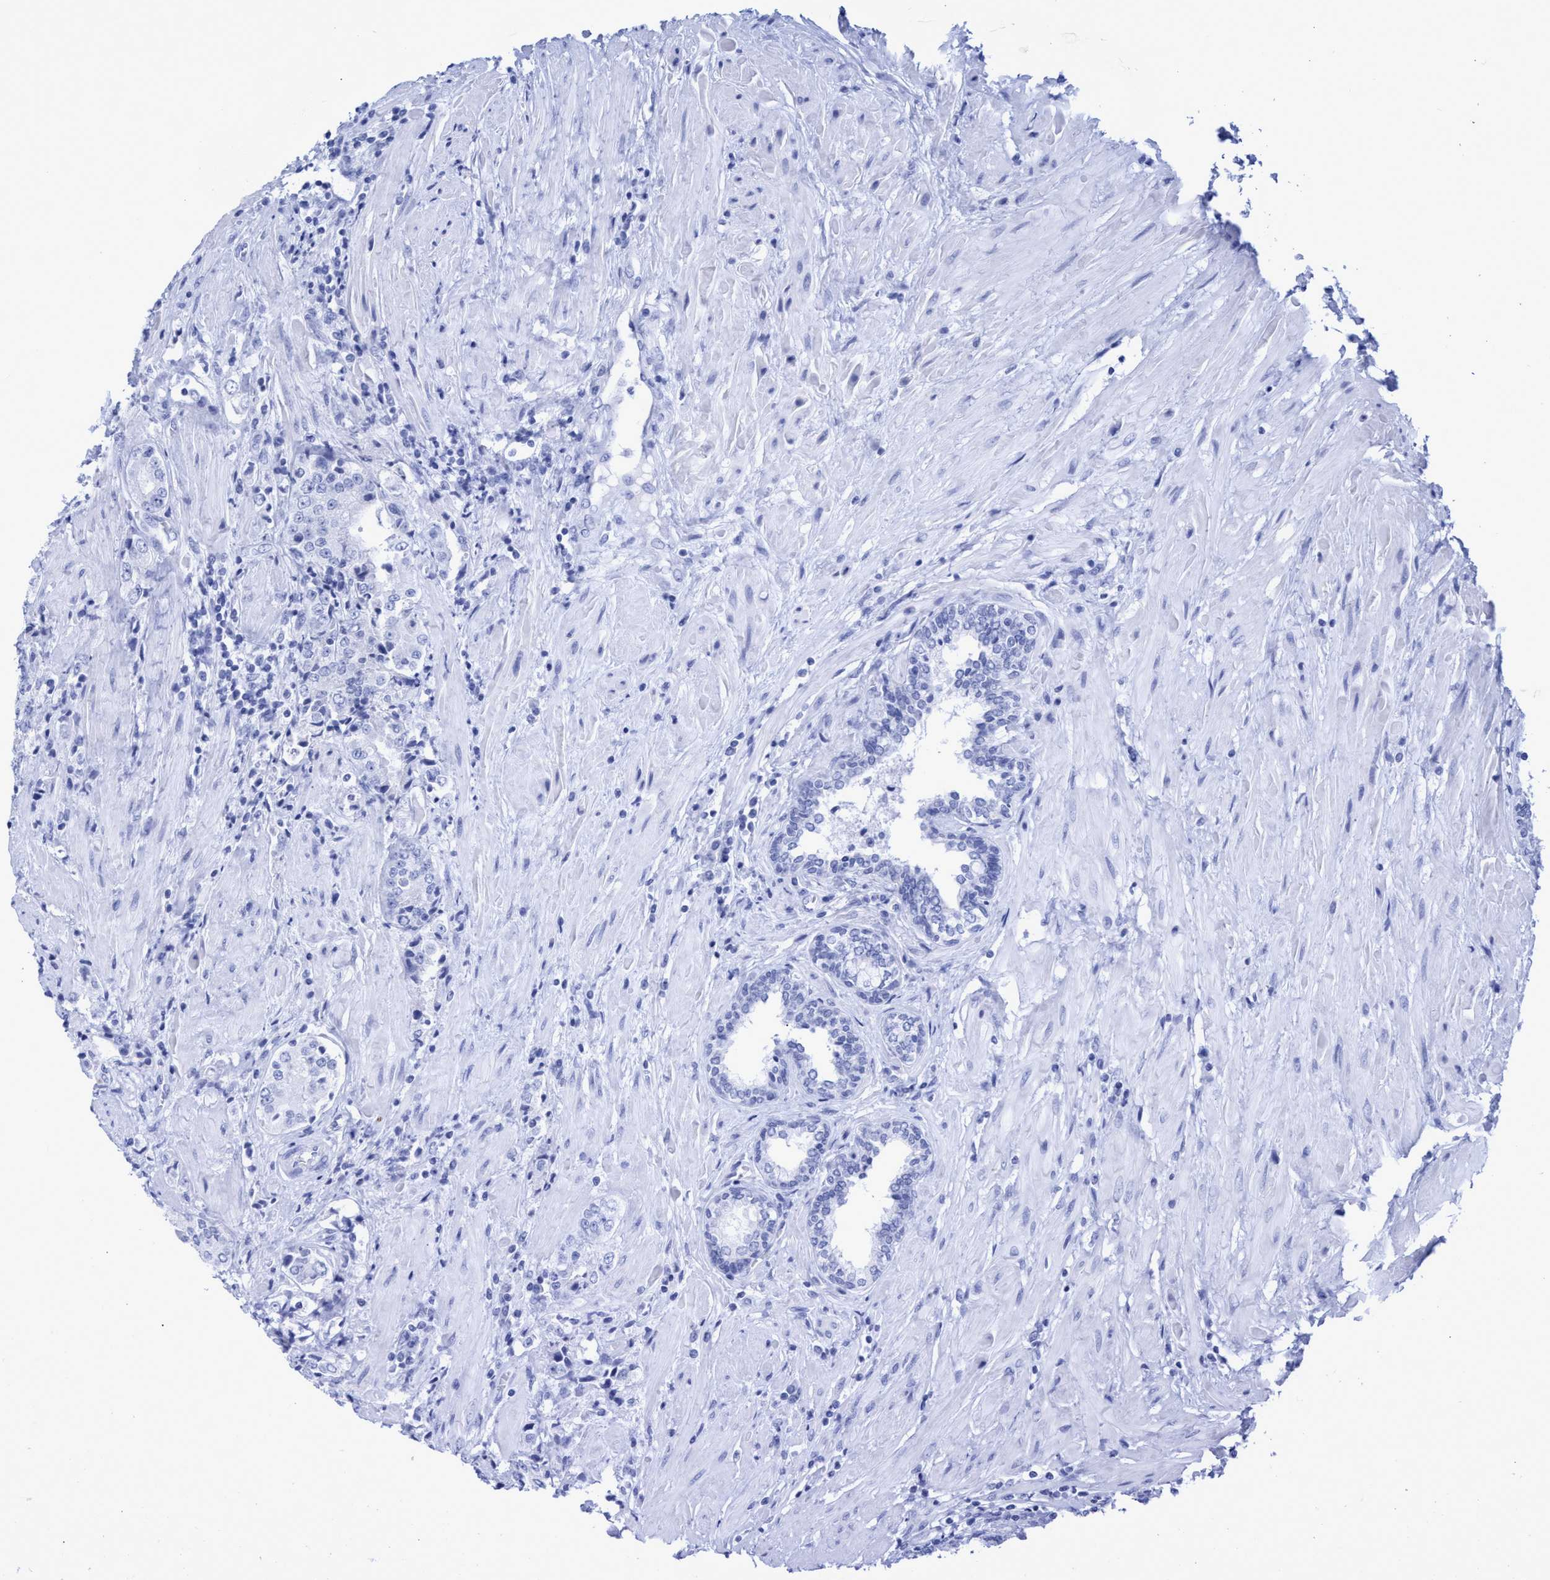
{"staining": {"intensity": "negative", "quantity": "none", "location": "none"}, "tissue": "prostate cancer", "cell_type": "Tumor cells", "image_type": "cancer", "snomed": [{"axis": "morphology", "description": "Adenocarcinoma, High grade"}, {"axis": "topography", "description": "Prostate"}], "caption": "IHC of prostate high-grade adenocarcinoma demonstrates no staining in tumor cells. Nuclei are stained in blue.", "gene": "INSL6", "patient": {"sex": "male", "age": 61}}